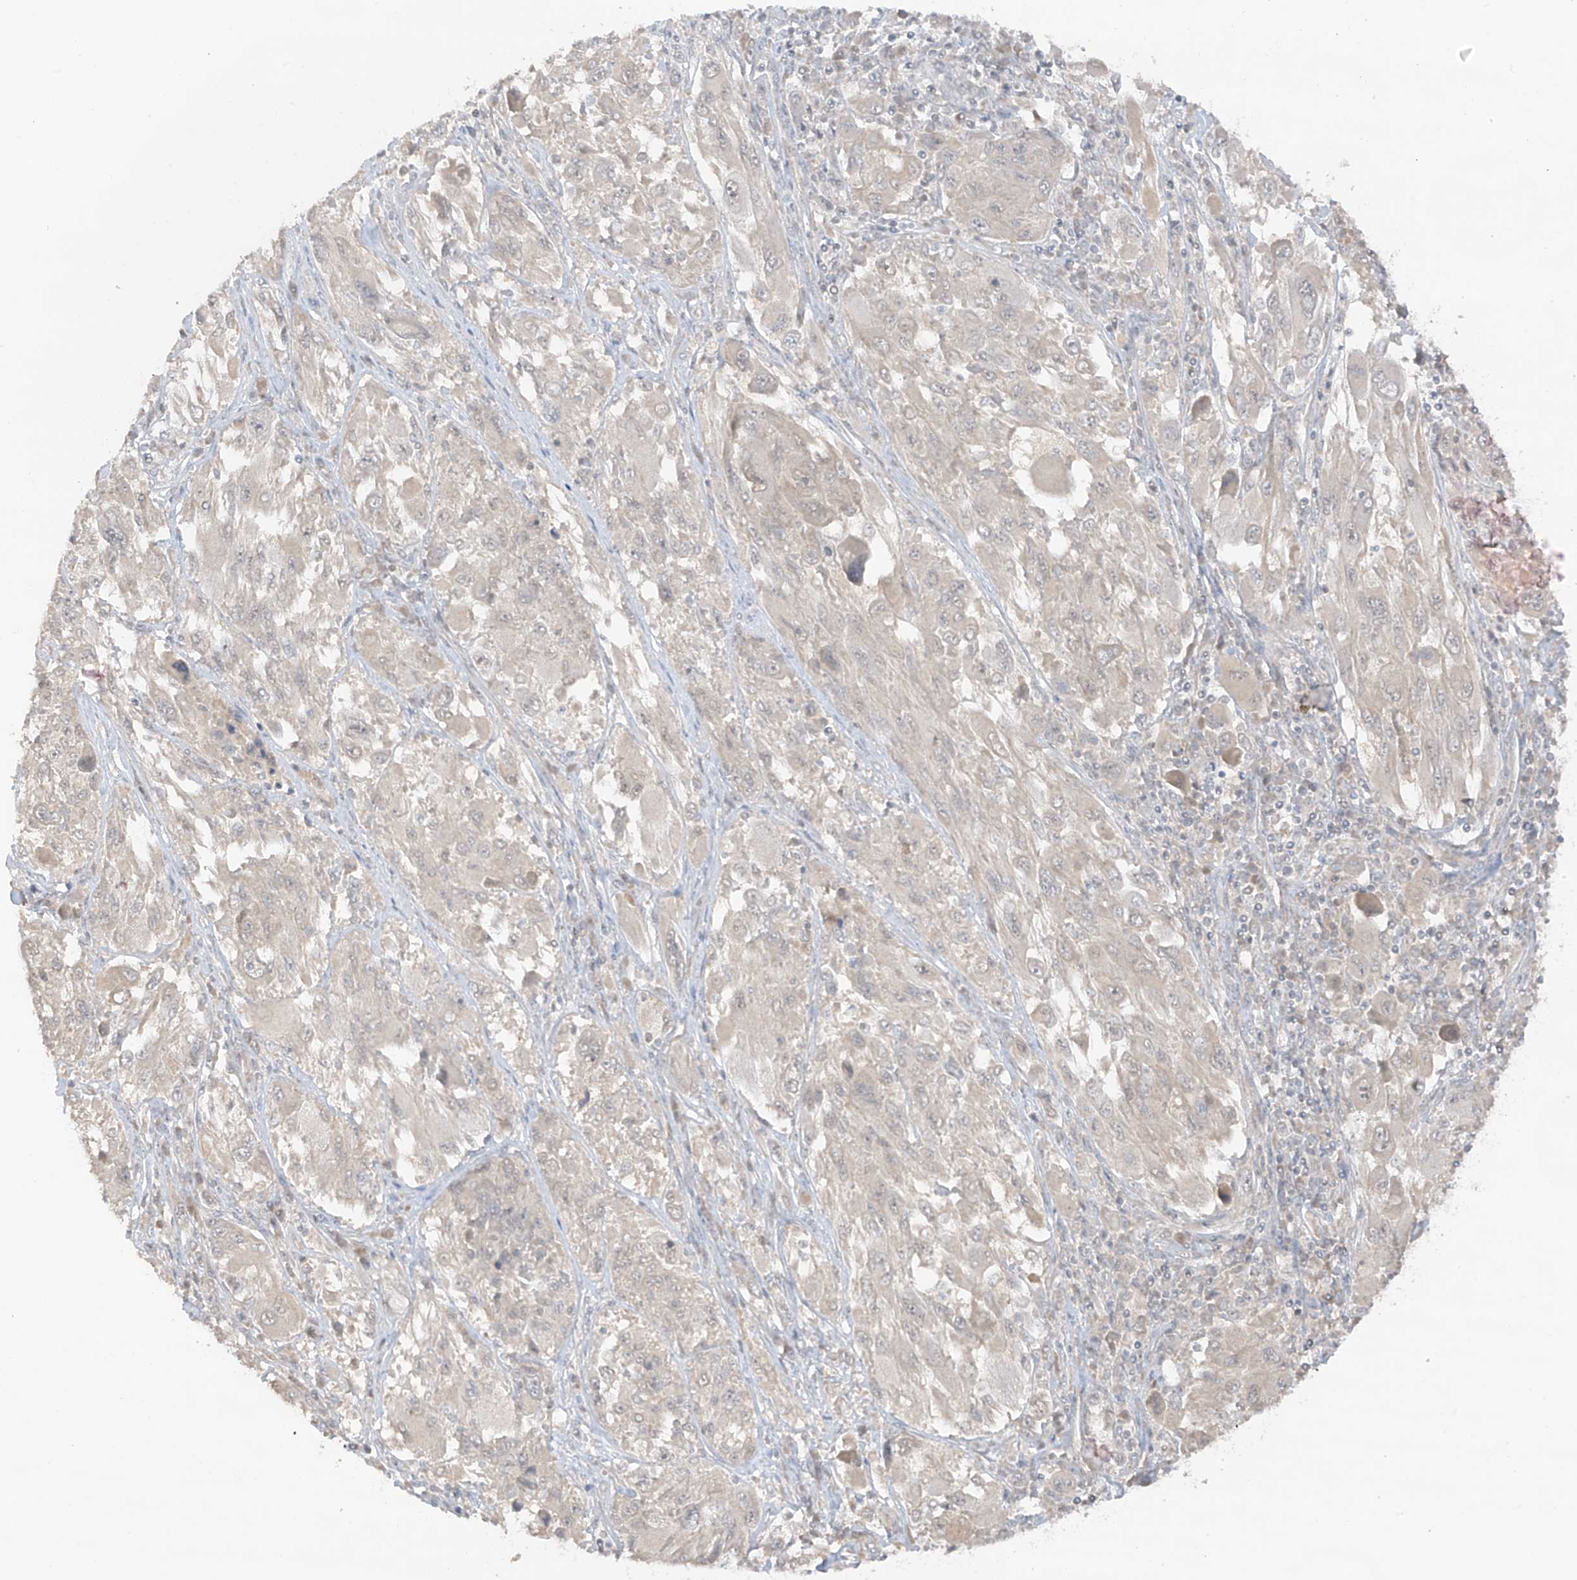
{"staining": {"intensity": "negative", "quantity": "none", "location": "none"}, "tissue": "melanoma", "cell_type": "Tumor cells", "image_type": "cancer", "snomed": [{"axis": "morphology", "description": "Malignant melanoma, NOS"}, {"axis": "topography", "description": "Skin"}], "caption": "There is no significant expression in tumor cells of melanoma. (Stains: DAB (3,3'-diaminobenzidine) immunohistochemistry (IHC) with hematoxylin counter stain, Microscopy: brightfield microscopy at high magnification).", "gene": "ANGEL2", "patient": {"sex": "female", "age": 91}}